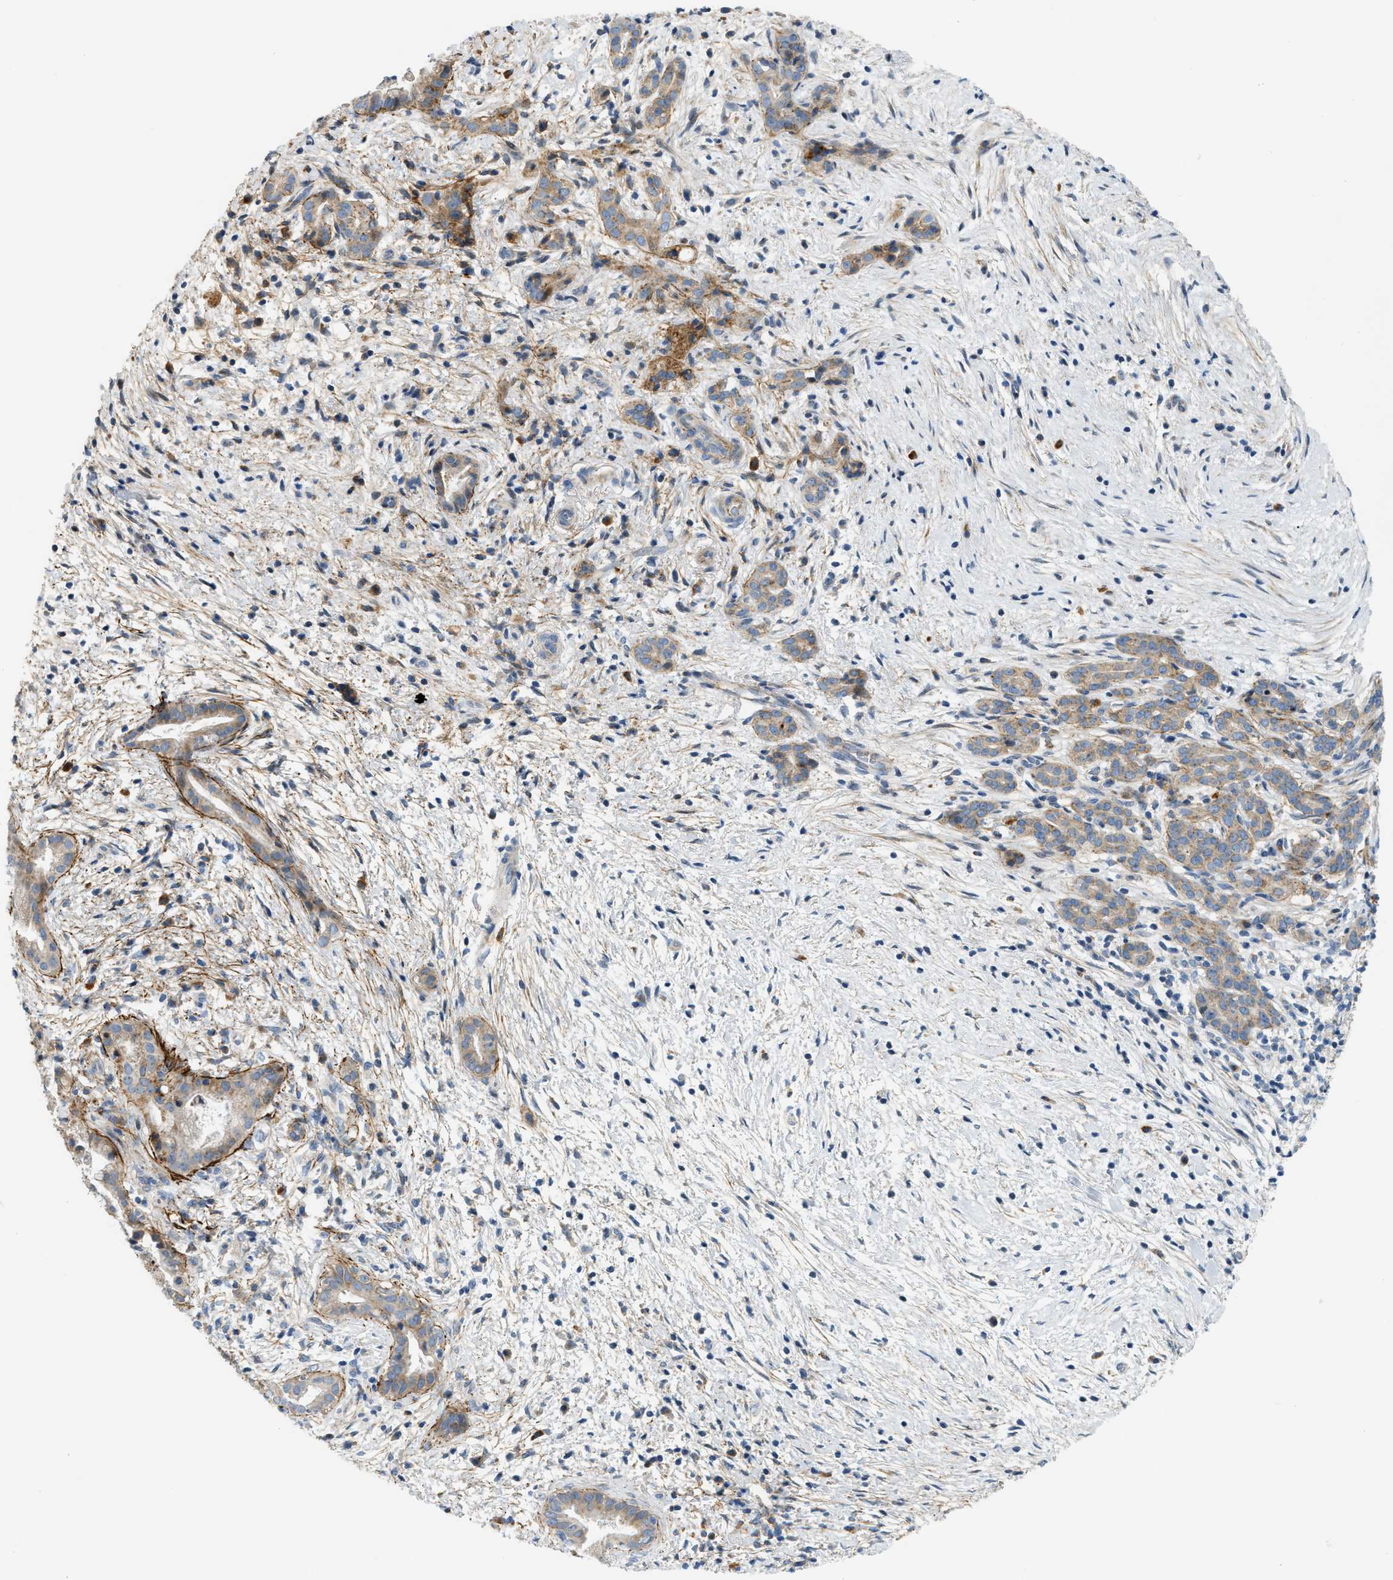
{"staining": {"intensity": "moderate", "quantity": ">75%", "location": "cytoplasmic/membranous"}, "tissue": "pancreatic cancer", "cell_type": "Tumor cells", "image_type": "cancer", "snomed": [{"axis": "morphology", "description": "Adenocarcinoma, NOS"}, {"axis": "topography", "description": "Pancreas"}], "caption": "A brown stain shows moderate cytoplasmic/membranous expression of a protein in human pancreatic cancer (adenocarcinoma) tumor cells.", "gene": "LMBRD1", "patient": {"sex": "female", "age": 70}}